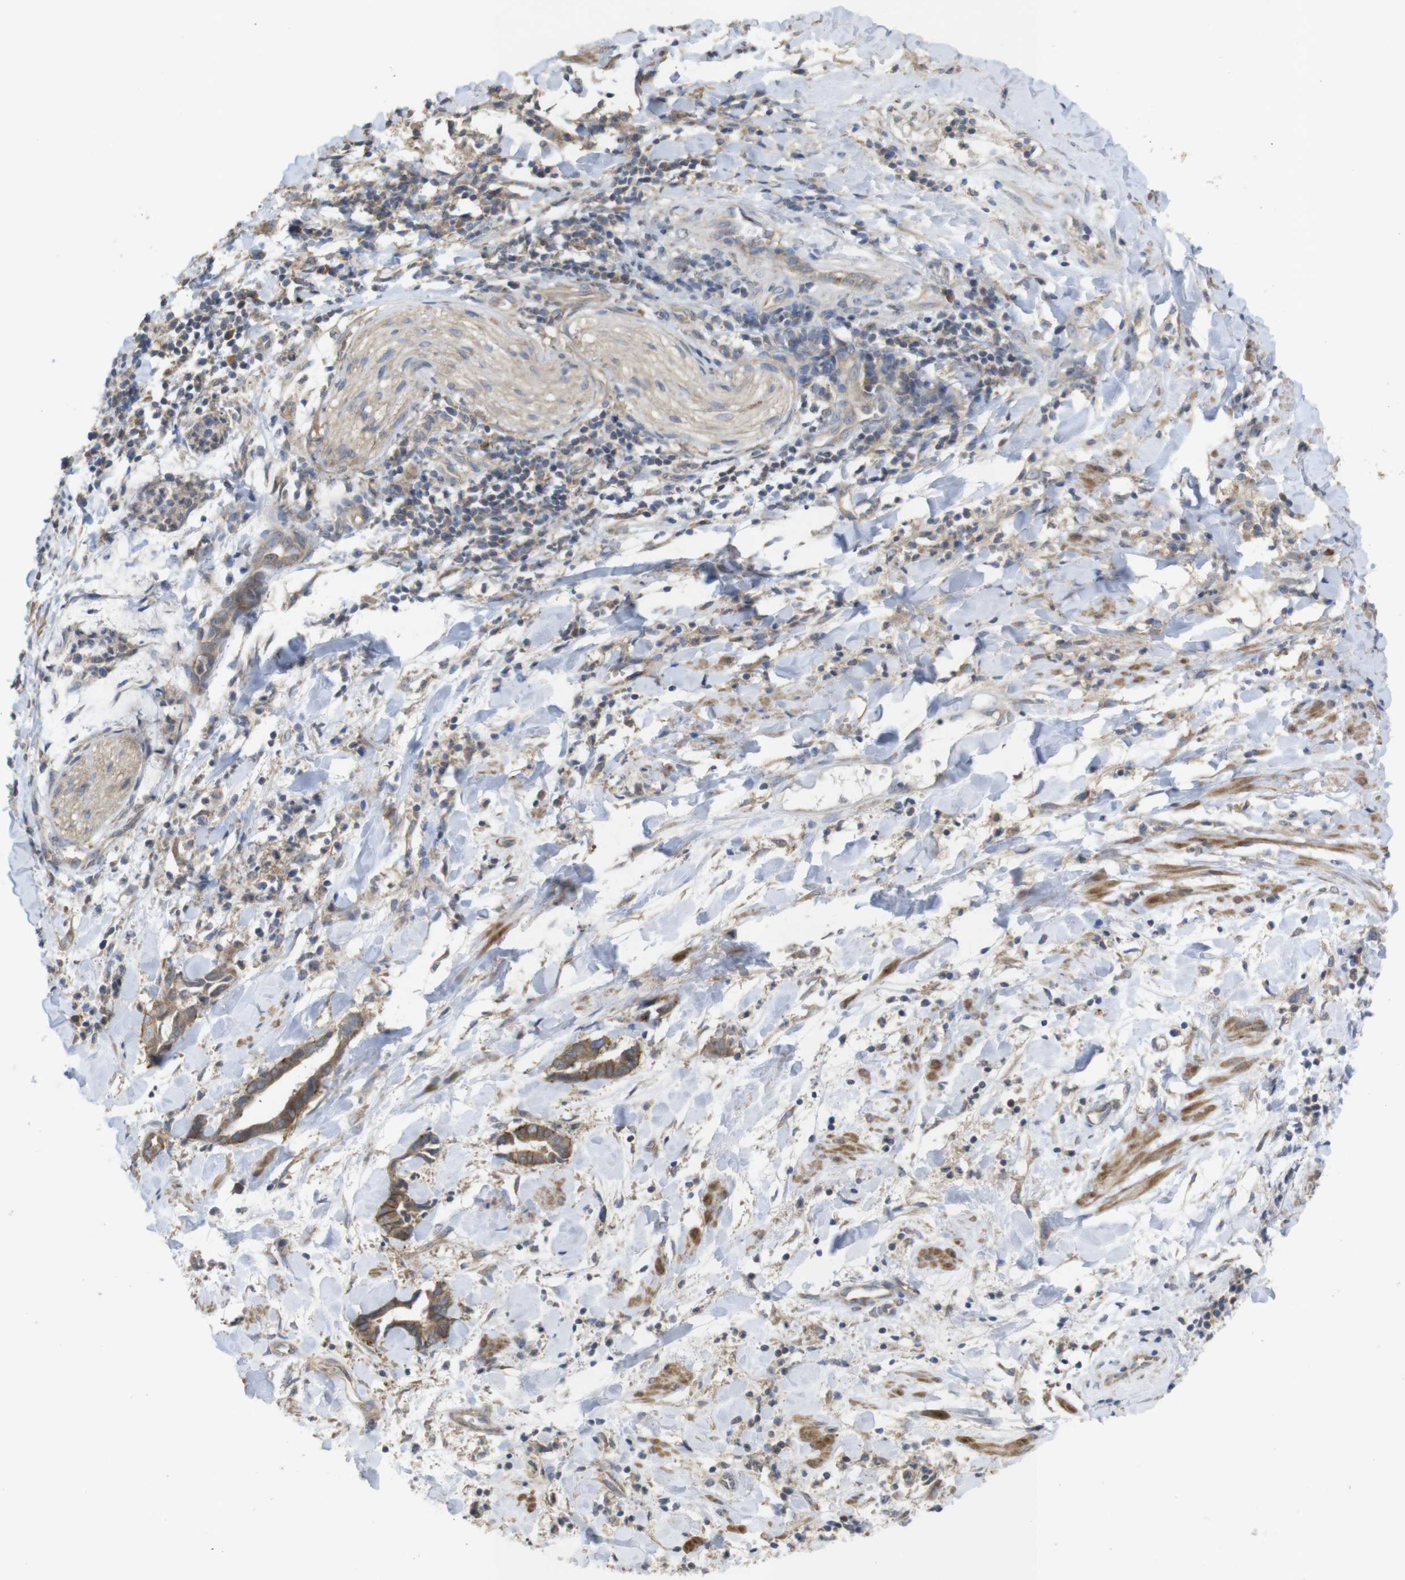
{"staining": {"intensity": "moderate", "quantity": ">75%", "location": "cytoplasmic/membranous"}, "tissue": "cervical cancer", "cell_type": "Tumor cells", "image_type": "cancer", "snomed": [{"axis": "morphology", "description": "Adenocarcinoma, NOS"}, {"axis": "topography", "description": "Cervix"}], "caption": "IHC staining of cervical cancer (adenocarcinoma), which shows medium levels of moderate cytoplasmic/membranous expression in approximately >75% of tumor cells indicating moderate cytoplasmic/membranous protein positivity. The staining was performed using DAB (3,3'-diaminobenzidine) (brown) for protein detection and nuclei were counterstained in hematoxylin (blue).", "gene": "KCNS3", "patient": {"sex": "female", "age": 44}}